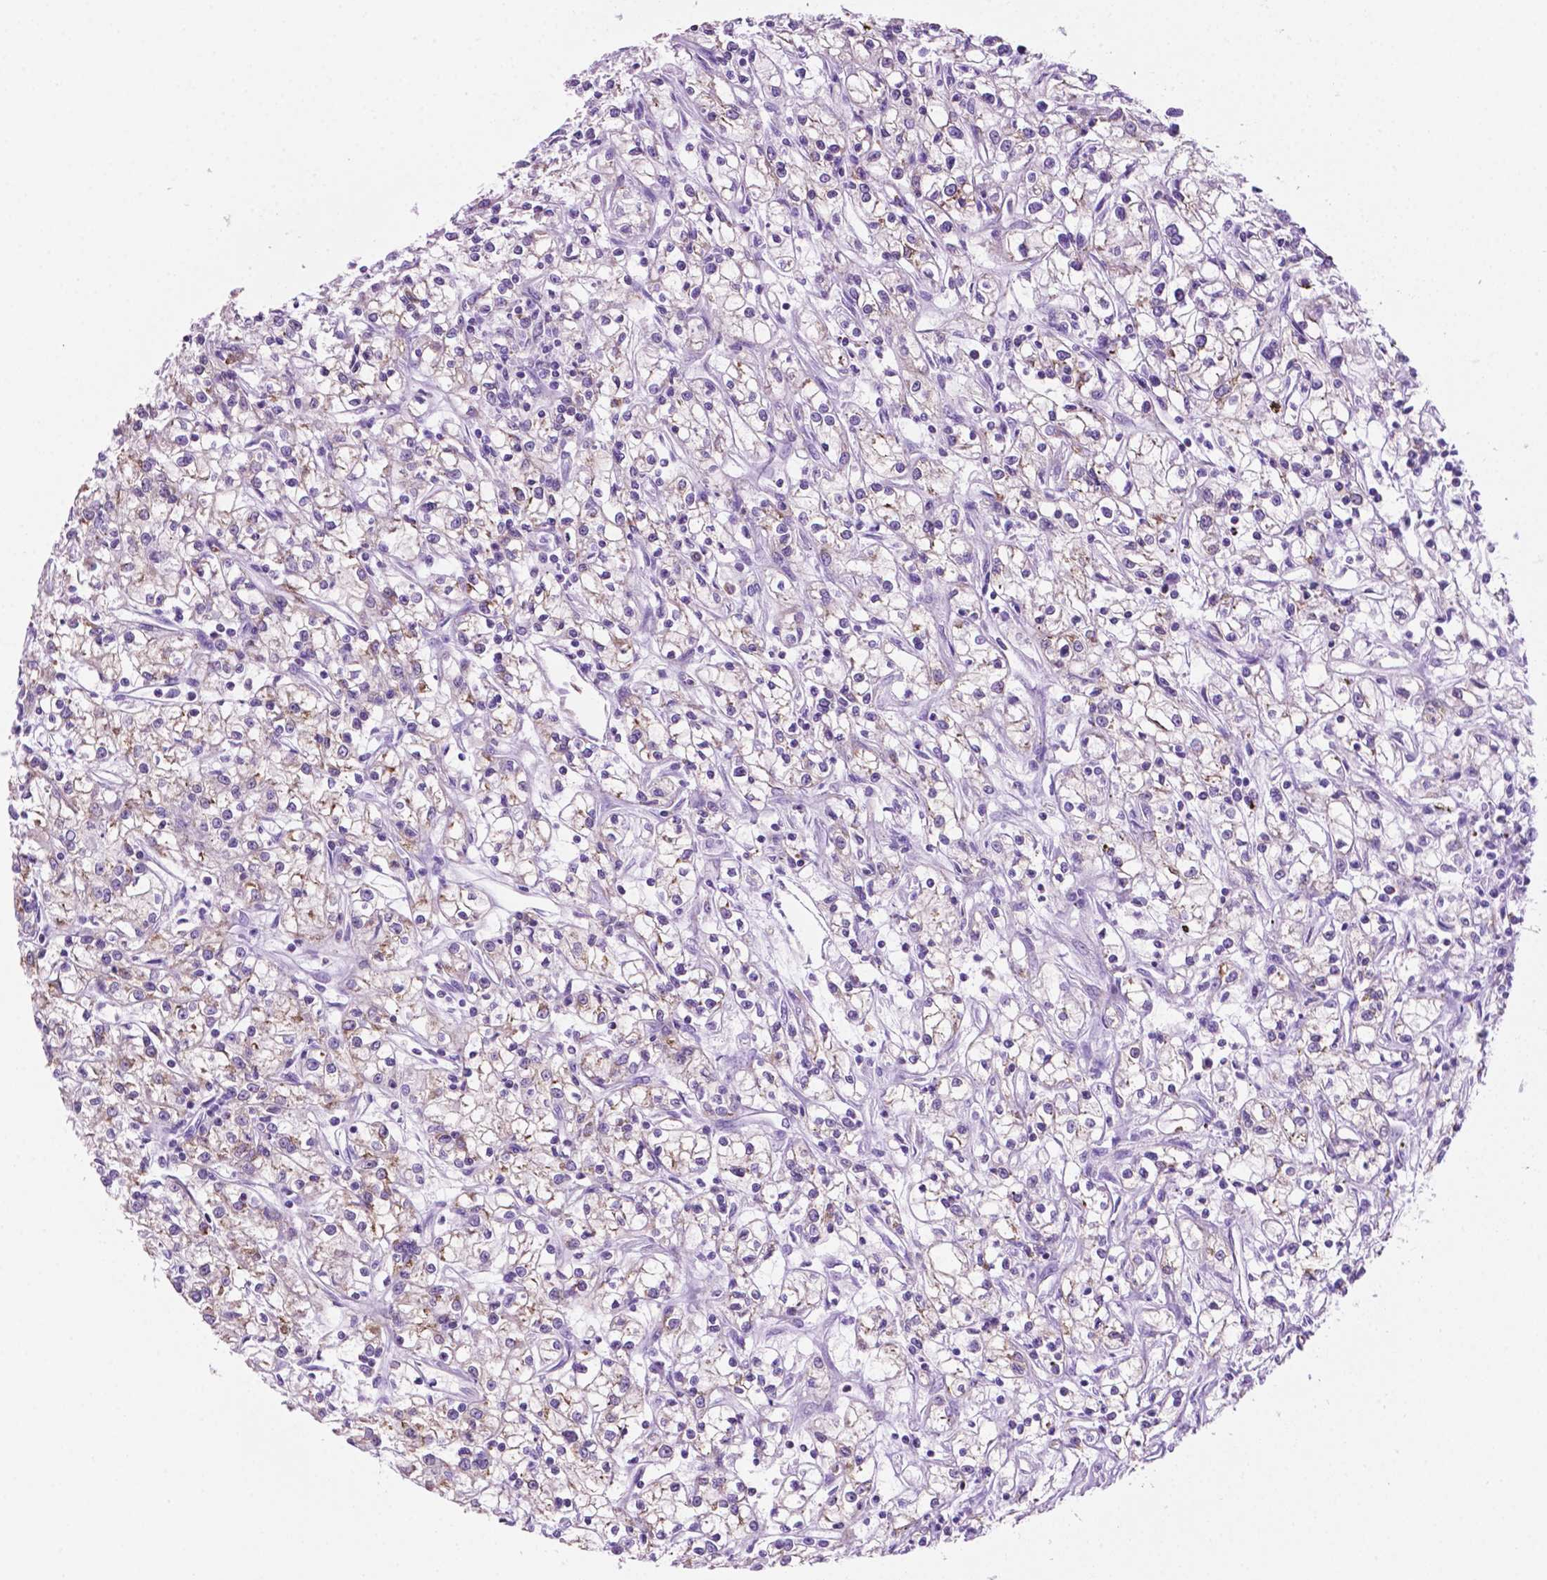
{"staining": {"intensity": "weak", "quantity": "25%-75%", "location": "cytoplasmic/membranous"}, "tissue": "renal cancer", "cell_type": "Tumor cells", "image_type": "cancer", "snomed": [{"axis": "morphology", "description": "Adenocarcinoma, NOS"}, {"axis": "topography", "description": "Kidney"}], "caption": "High-magnification brightfield microscopy of renal cancer (adenocarcinoma) stained with DAB (brown) and counterstained with hematoxylin (blue). tumor cells exhibit weak cytoplasmic/membranous expression is present in about25%-75% of cells. The staining was performed using DAB to visualize the protein expression in brown, while the nuclei were stained in blue with hematoxylin (Magnification: 20x).", "gene": "RPL29", "patient": {"sex": "female", "age": 59}}